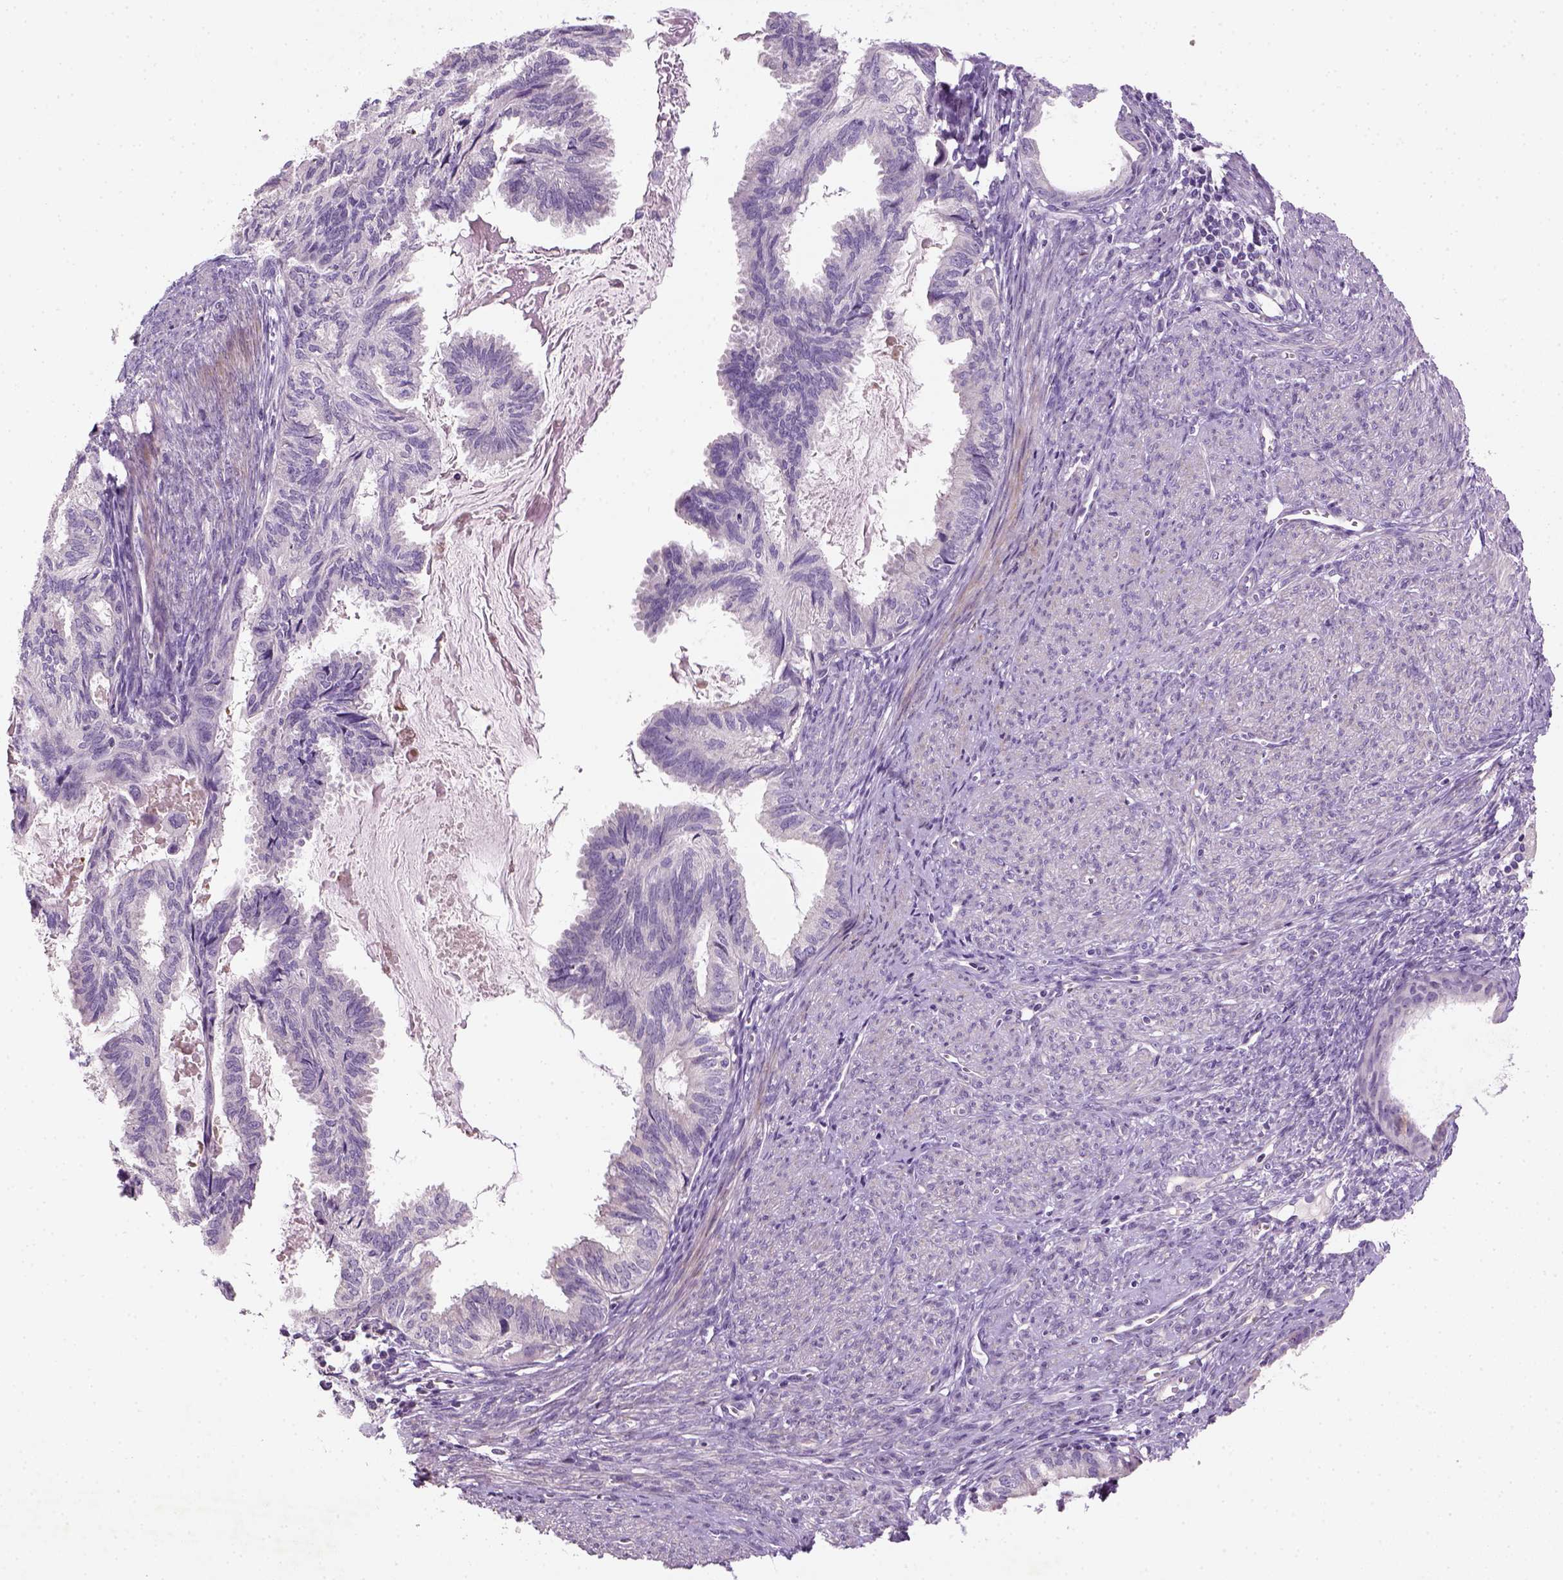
{"staining": {"intensity": "negative", "quantity": "none", "location": "none"}, "tissue": "endometrial cancer", "cell_type": "Tumor cells", "image_type": "cancer", "snomed": [{"axis": "morphology", "description": "Adenocarcinoma, NOS"}, {"axis": "topography", "description": "Endometrium"}], "caption": "A histopathology image of human endometrial cancer (adenocarcinoma) is negative for staining in tumor cells.", "gene": "NUDT6", "patient": {"sex": "female", "age": 86}}